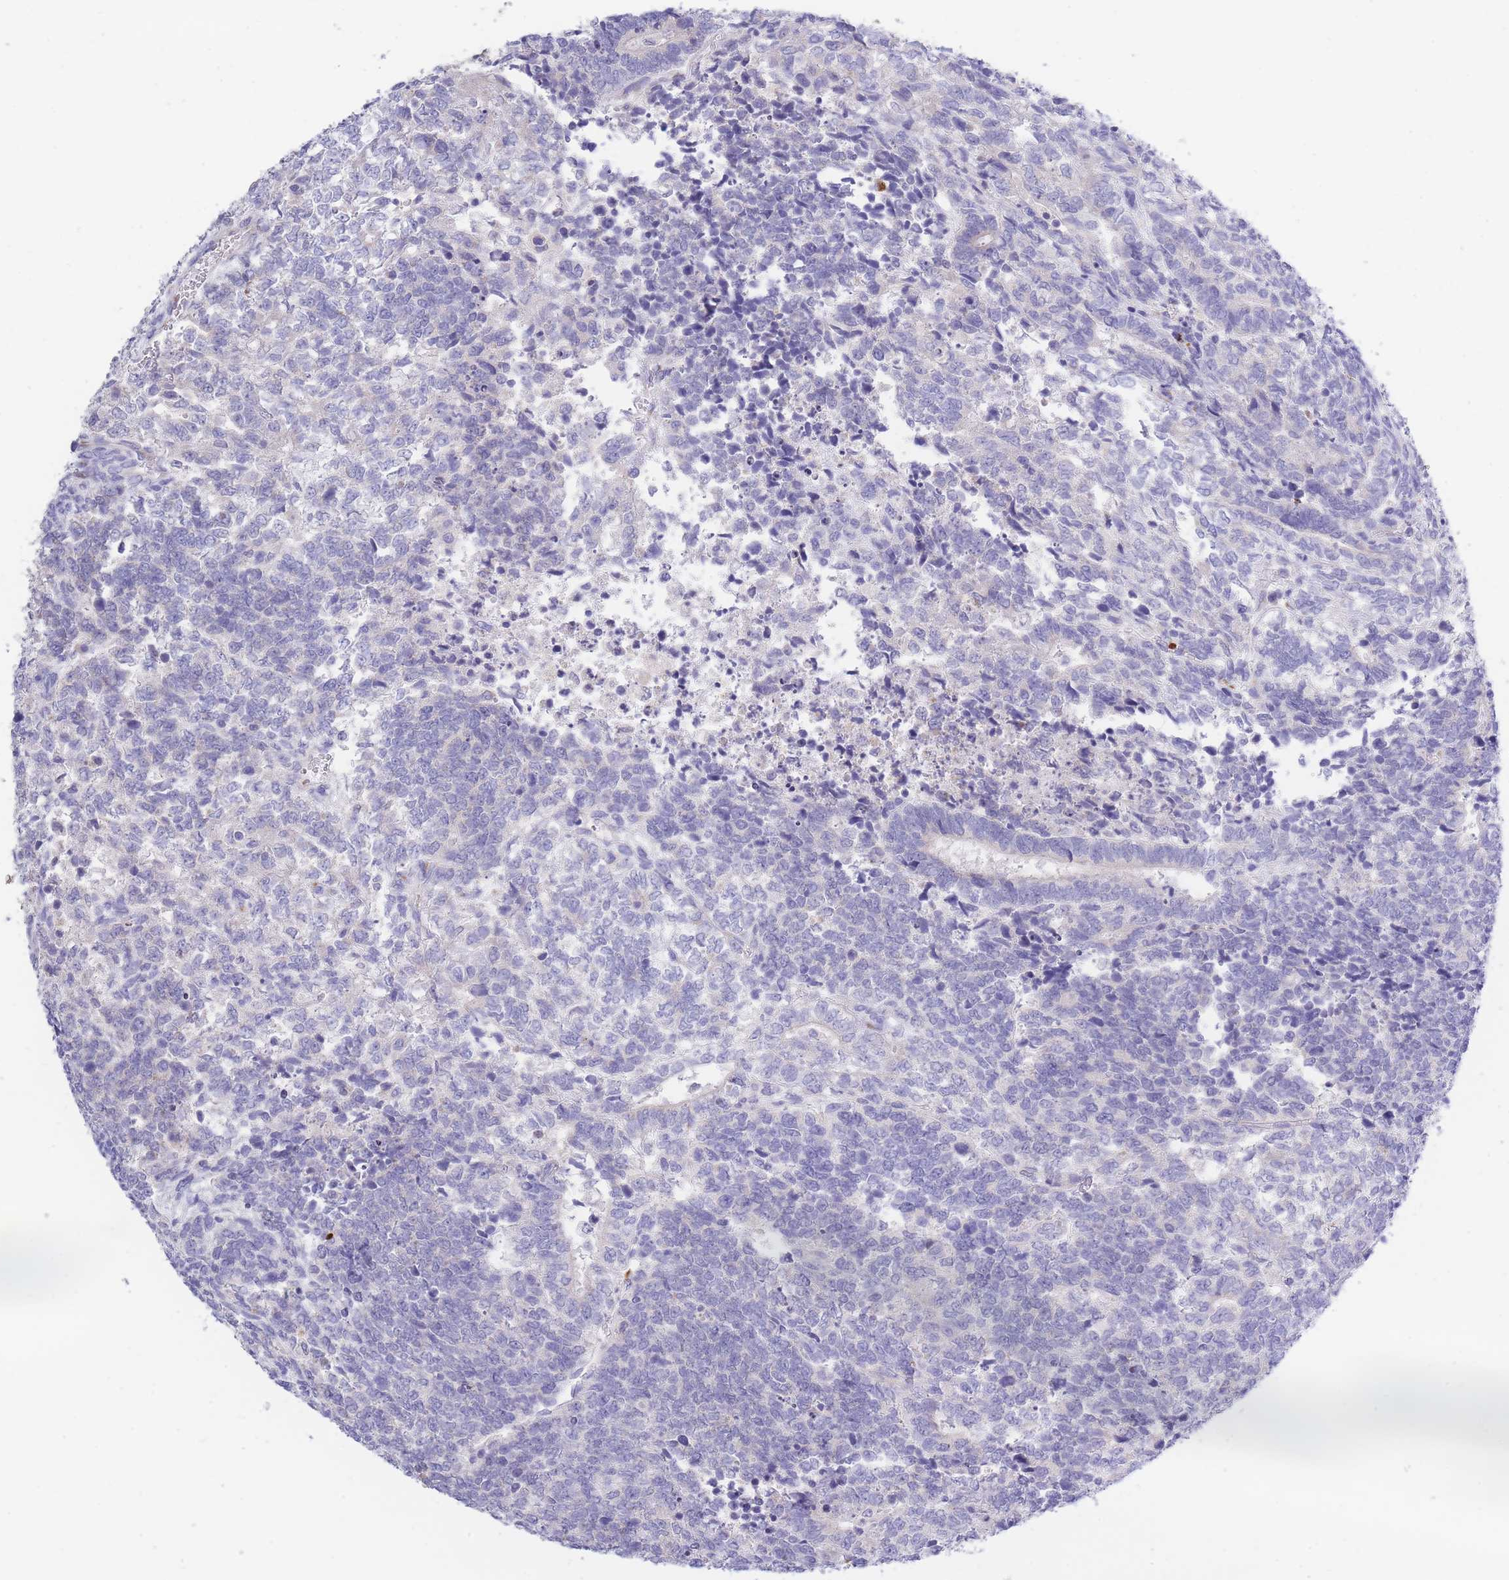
{"staining": {"intensity": "negative", "quantity": "none", "location": "none"}, "tissue": "testis cancer", "cell_type": "Tumor cells", "image_type": "cancer", "snomed": [{"axis": "morphology", "description": "Carcinoma, Embryonal, NOS"}, {"axis": "topography", "description": "Testis"}], "caption": "The photomicrograph demonstrates no staining of tumor cells in testis cancer.", "gene": "CENPM", "patient": {"sex": "male", "age": 23}}